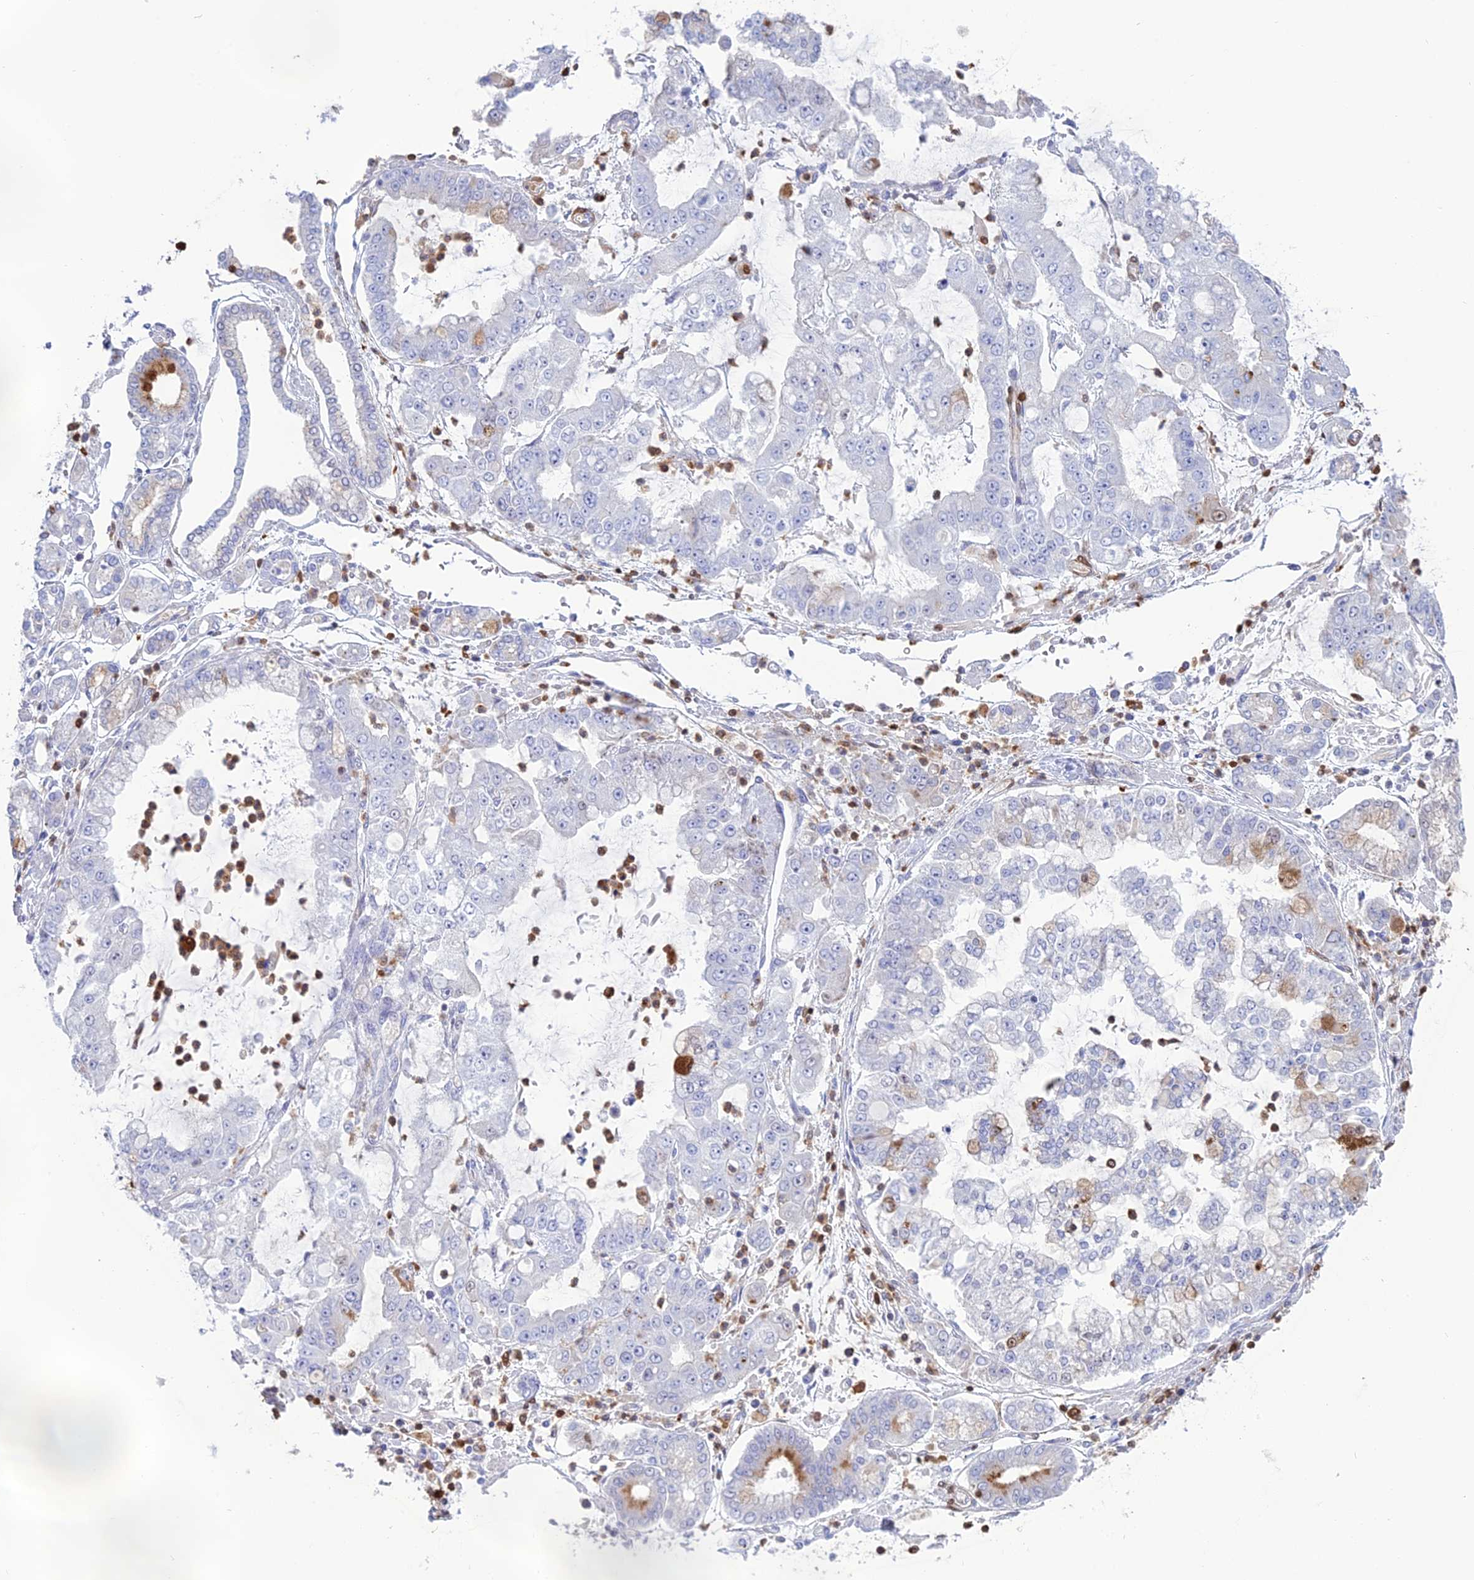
{"staining": {"intensity": "negative", "quantity": "none", "location": "none"}, "tissue": "stomach cancer", "cell_type": "Tumor cells", "image_type": "cancer", "snomed": [{"axis": "morphology", "description": "Adenocarcinoma, NOS"}, {"axis": "topography", "description": "Stomach"}], "caption": "DAB (3,3'-diaminobenzidine) immunohistochemical staining of human stomach cancer reveals no significant positivity in tumor cells.", "gene": "PGBD4", "patient": {"sex": "male", "age": 76}}